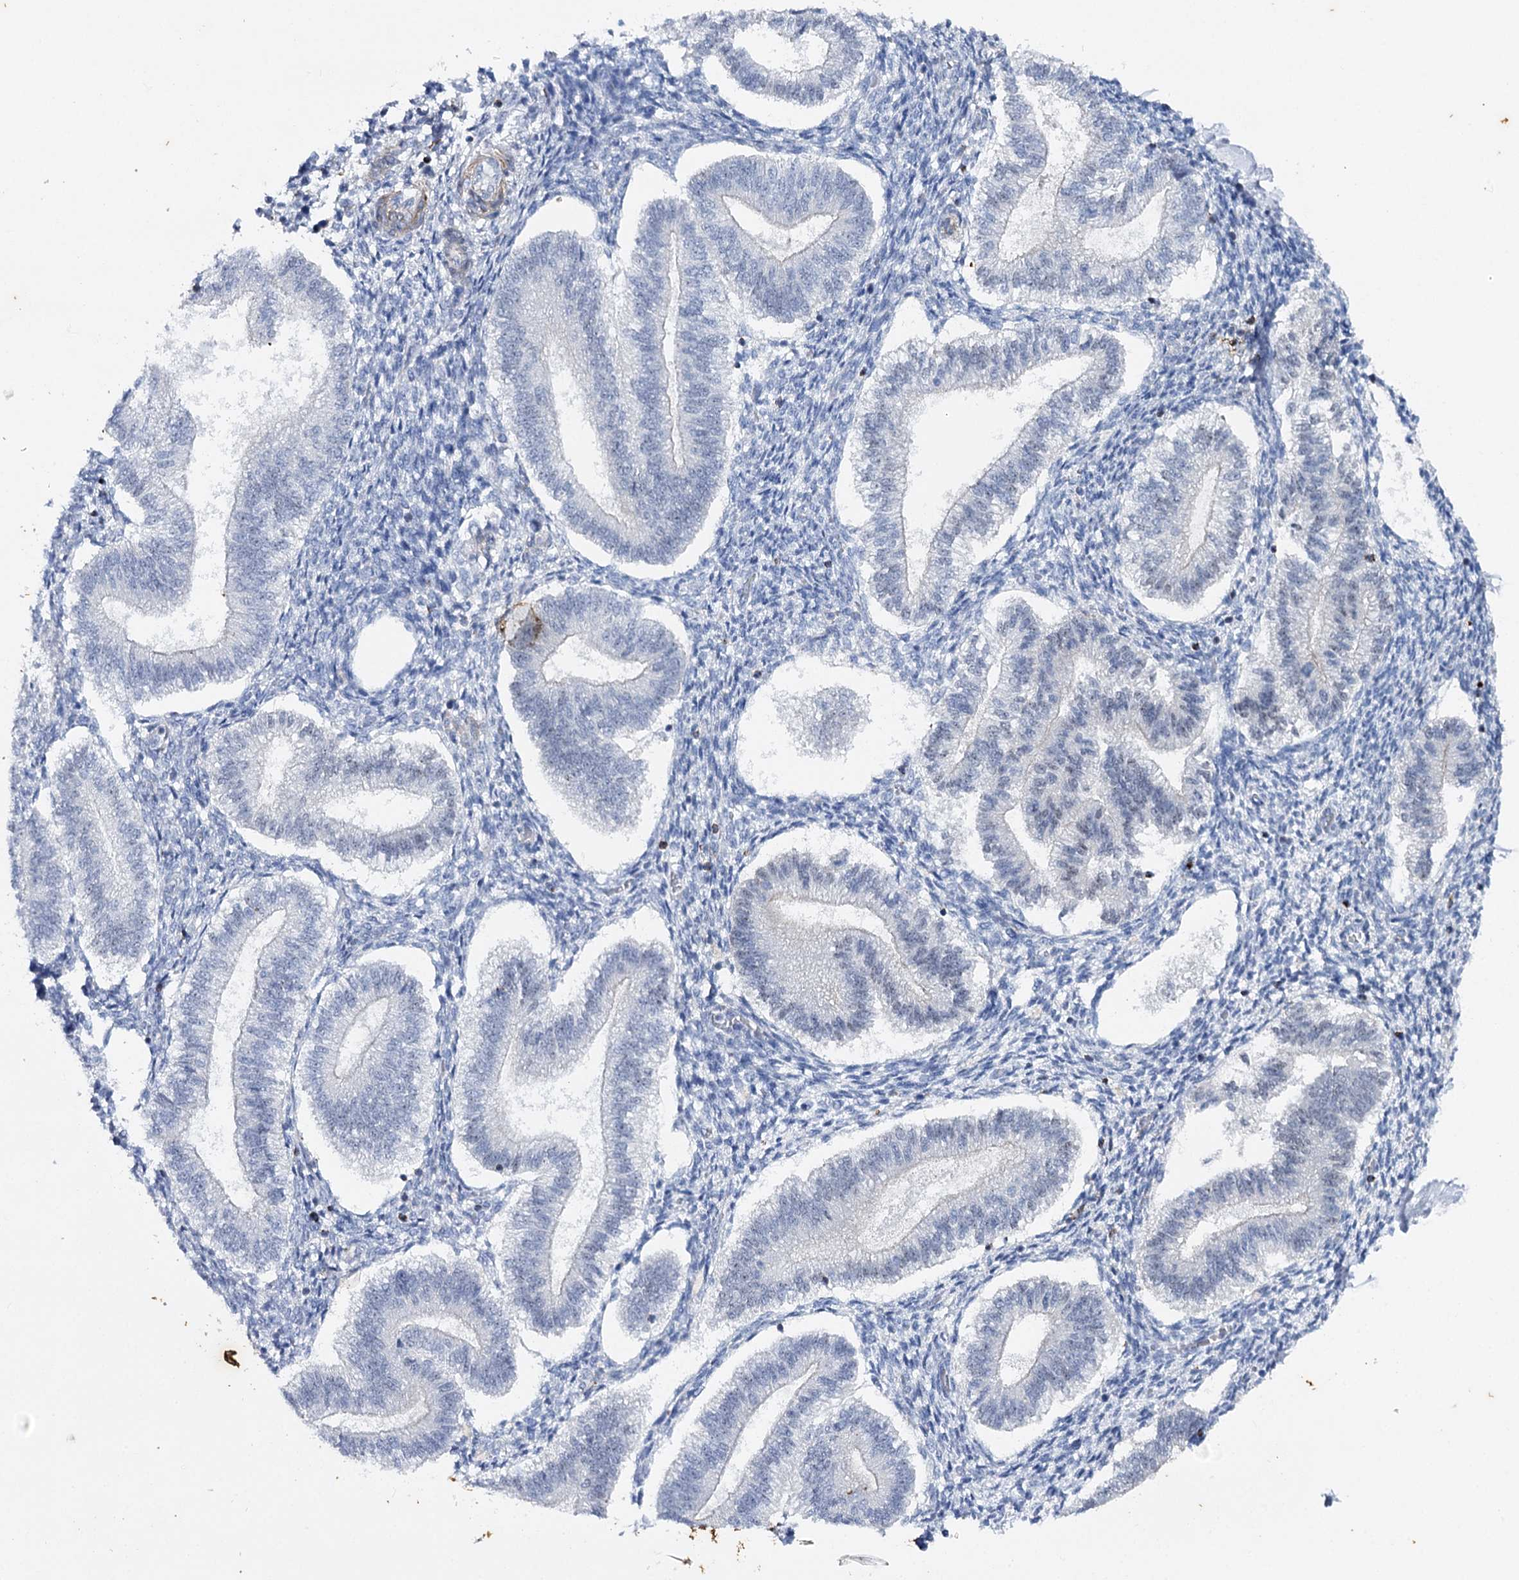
{"staining": {"intensity": "negative", "quantity": "none", "location": "none"}, "tissue": "endometrium", "cell_type": "Cells in endometrial stroma", "image_type": "normal", "snomed": [{"axis": "morphology", "description": "Normal tissue, NOS"}, {"axis": "topography", "description": "Endometrium"}], "caption": "Image shows no protein staining in cells in endometrial stroma of normal endometrium.", "gene": "AGXT2", "patient": {"sex": "female", "age": 25}}